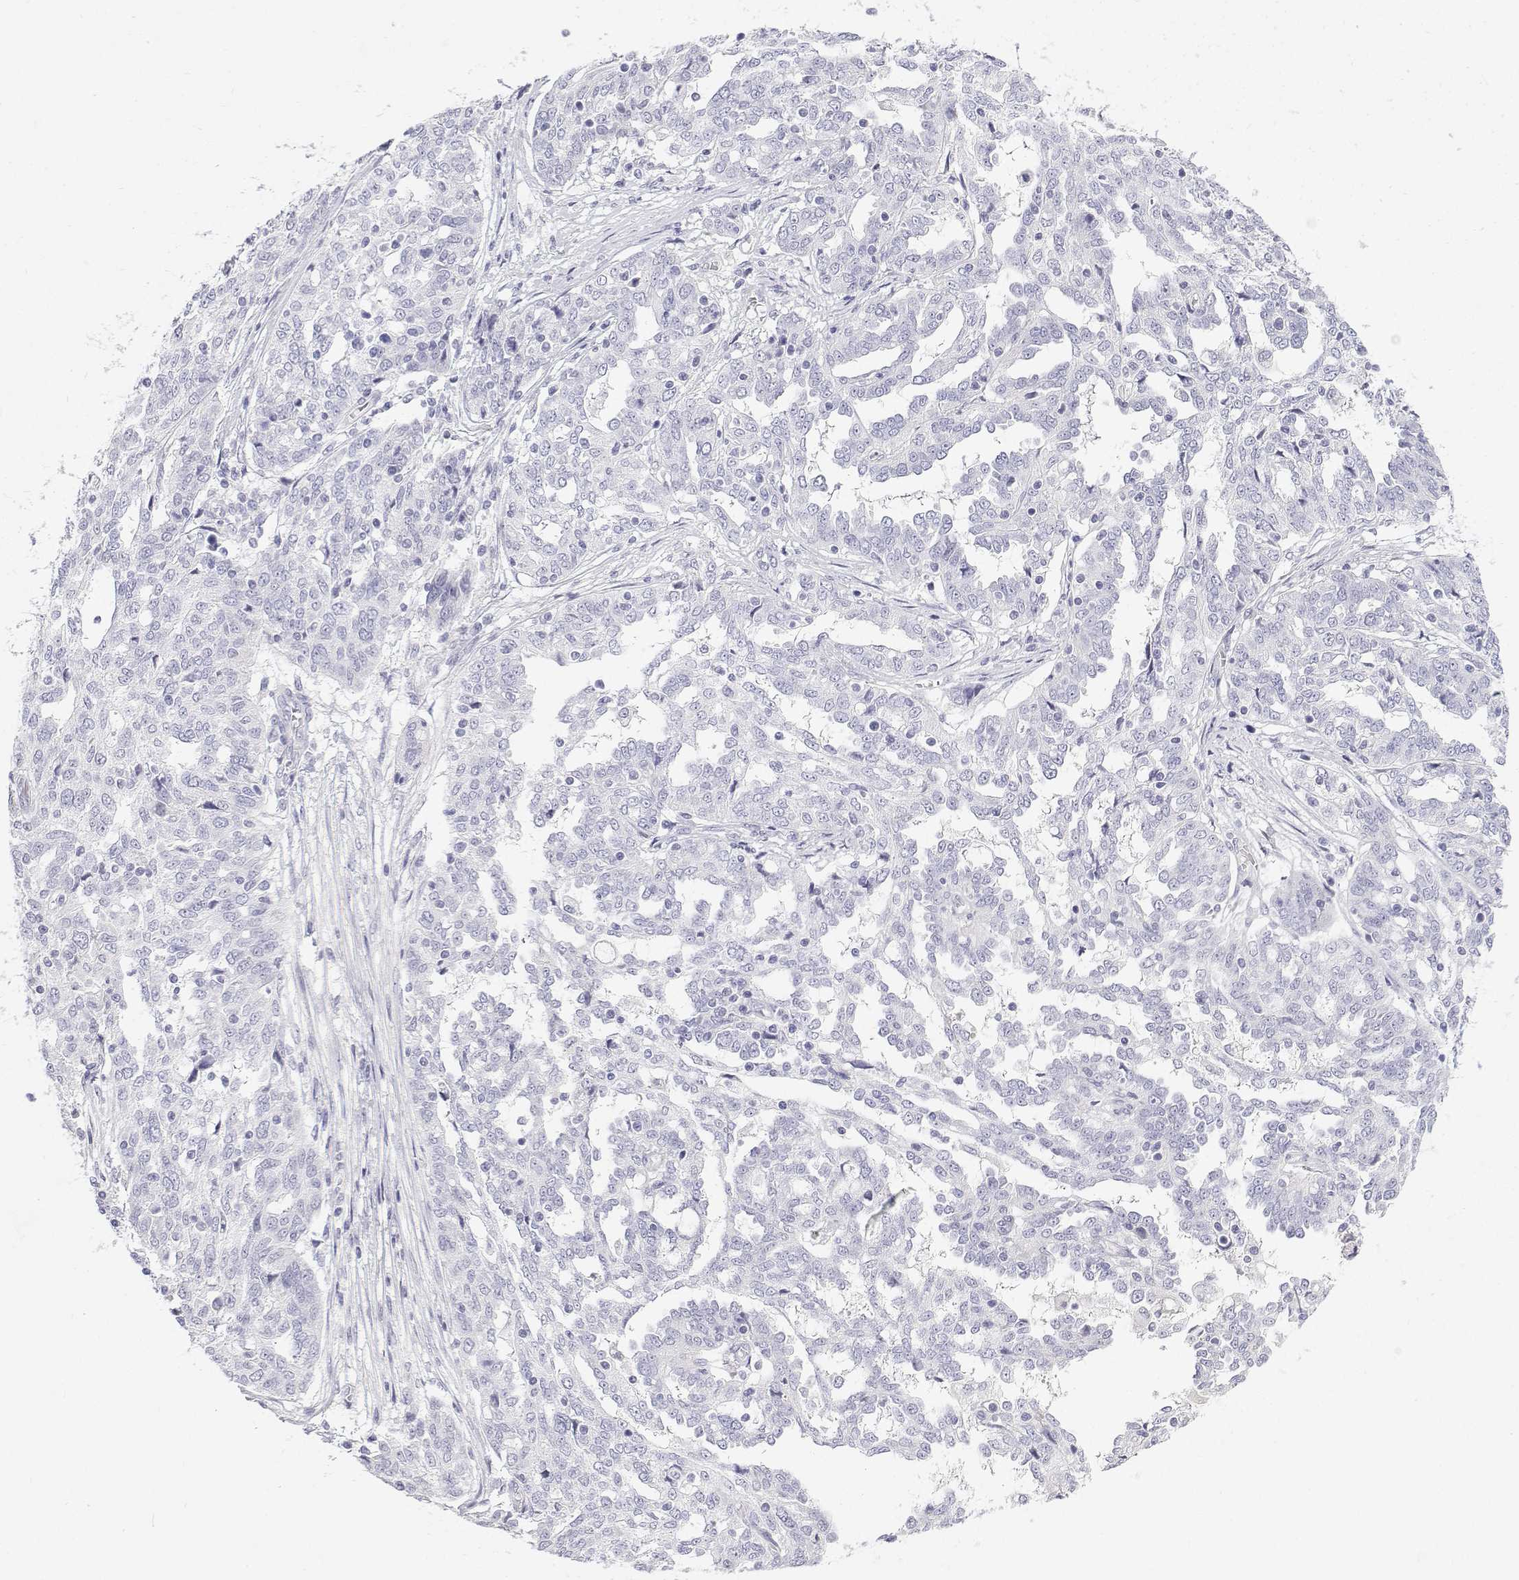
{"staining": {"intensity": "negative", "quantity": "none", "location": "none"}, "tissue": "ovarian cancer", "cell_type": "Tumor cells", "image_type": "cancer", "snomed": [{"axis": "morphology", "description": "Cystadenocarcinoma, serous, NOS"}, {"axis": "topography", "description": "Ovary"}], "caption": "Ovarian serous cystadenocarcinoma stained for a protein using immunohistochemistry (IHC) displays no expression tumor cells.", "gene": "NCR2", "patient": {"sex": "female", "age": 67}}